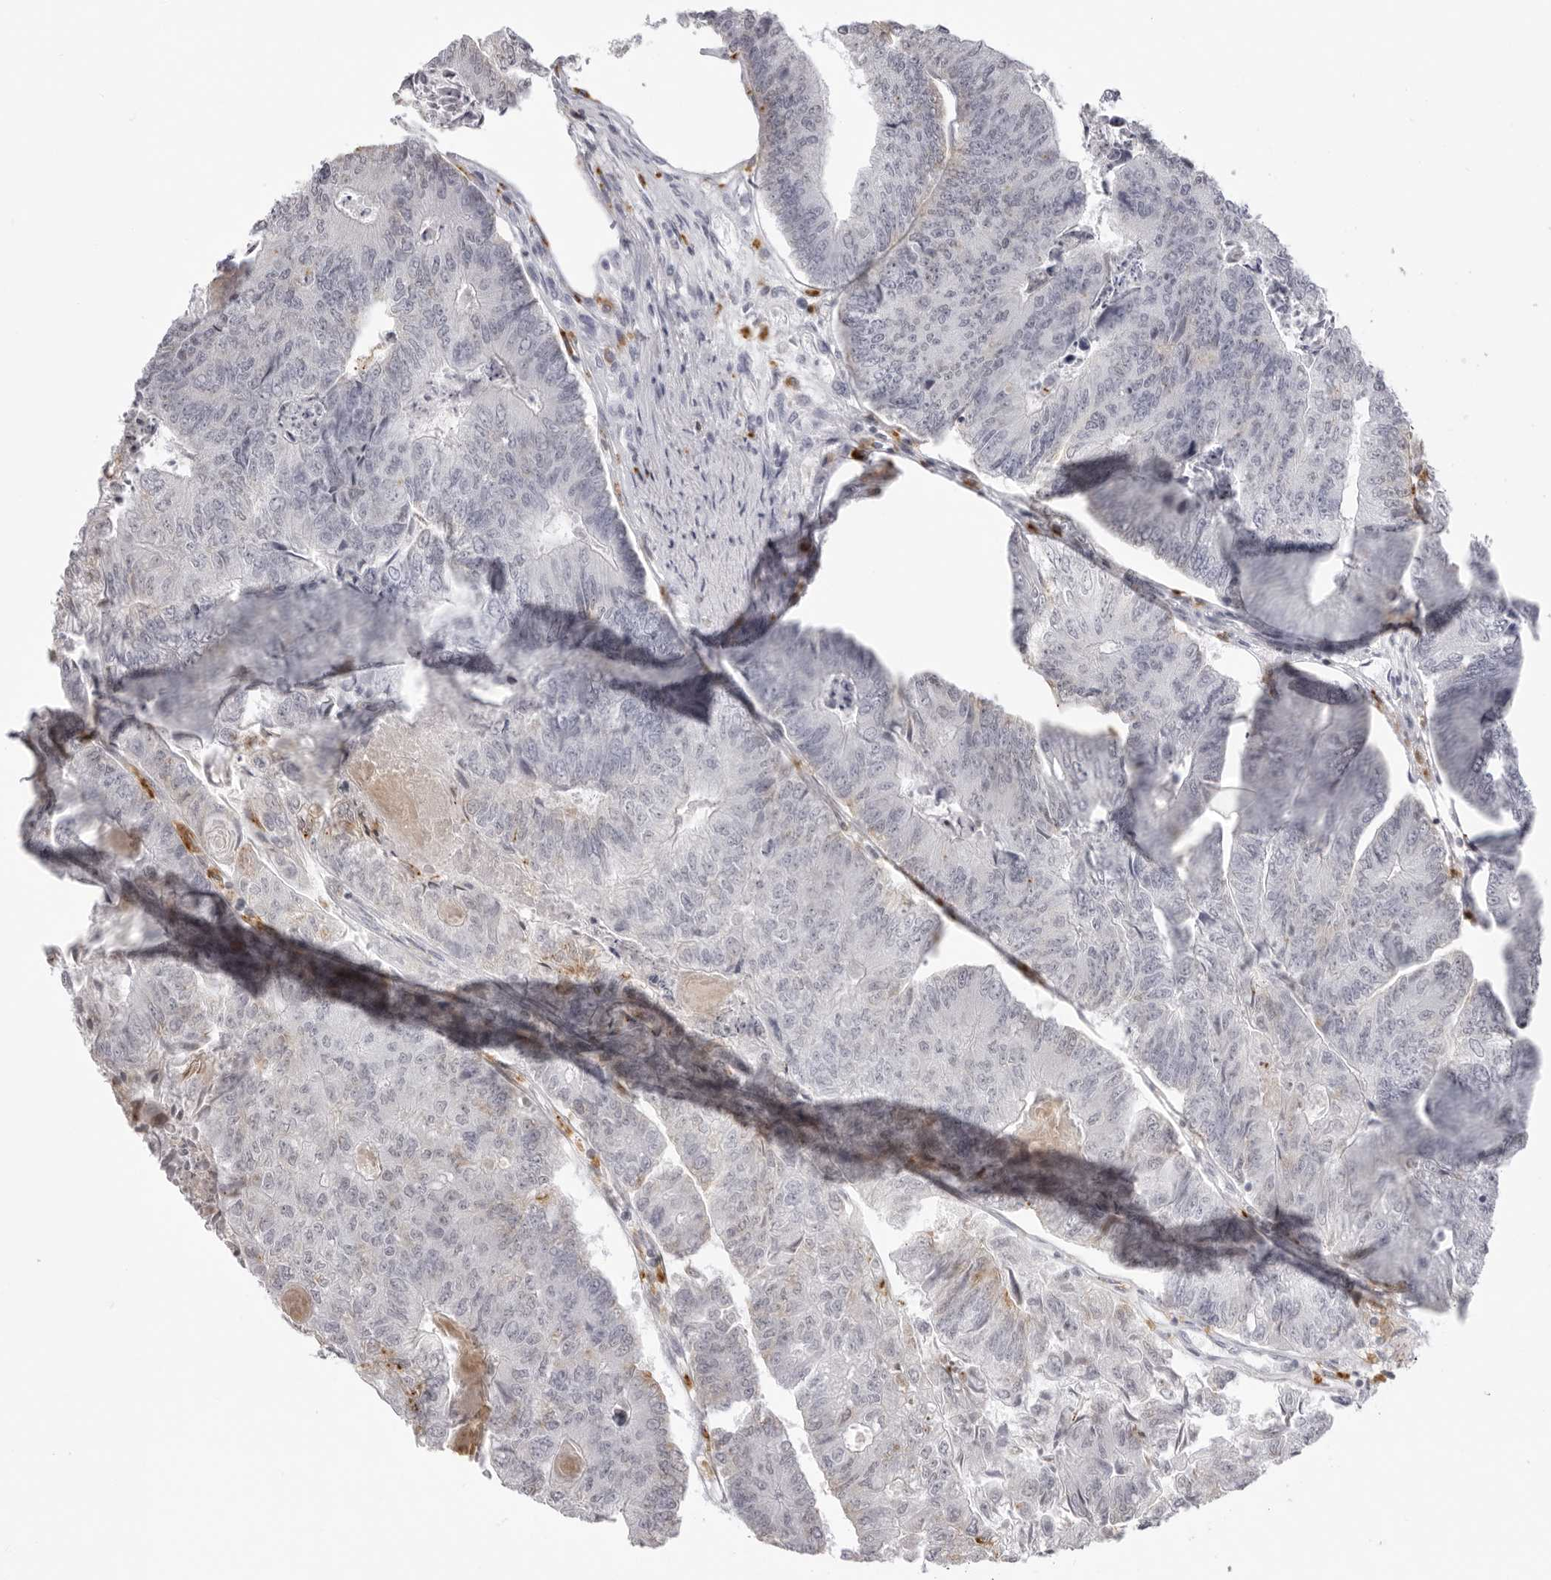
{"staining": {"intensity": "negative", "quantity": "none", "location": "none"}, "tissue": "colorectal cancer", "cell_type": "Tumor cells", "image_type": "cancer", "snomed": [{"axis": "morphology", "description": "Adenocarcinoma, NOS"}, {"axis": "topography", "description": "Colon"}], "caption": "There is no significant staining in tumor cells of colorectal cancer.", "gene": "IL25", "patient": {"sex": "female", "age": 67}}